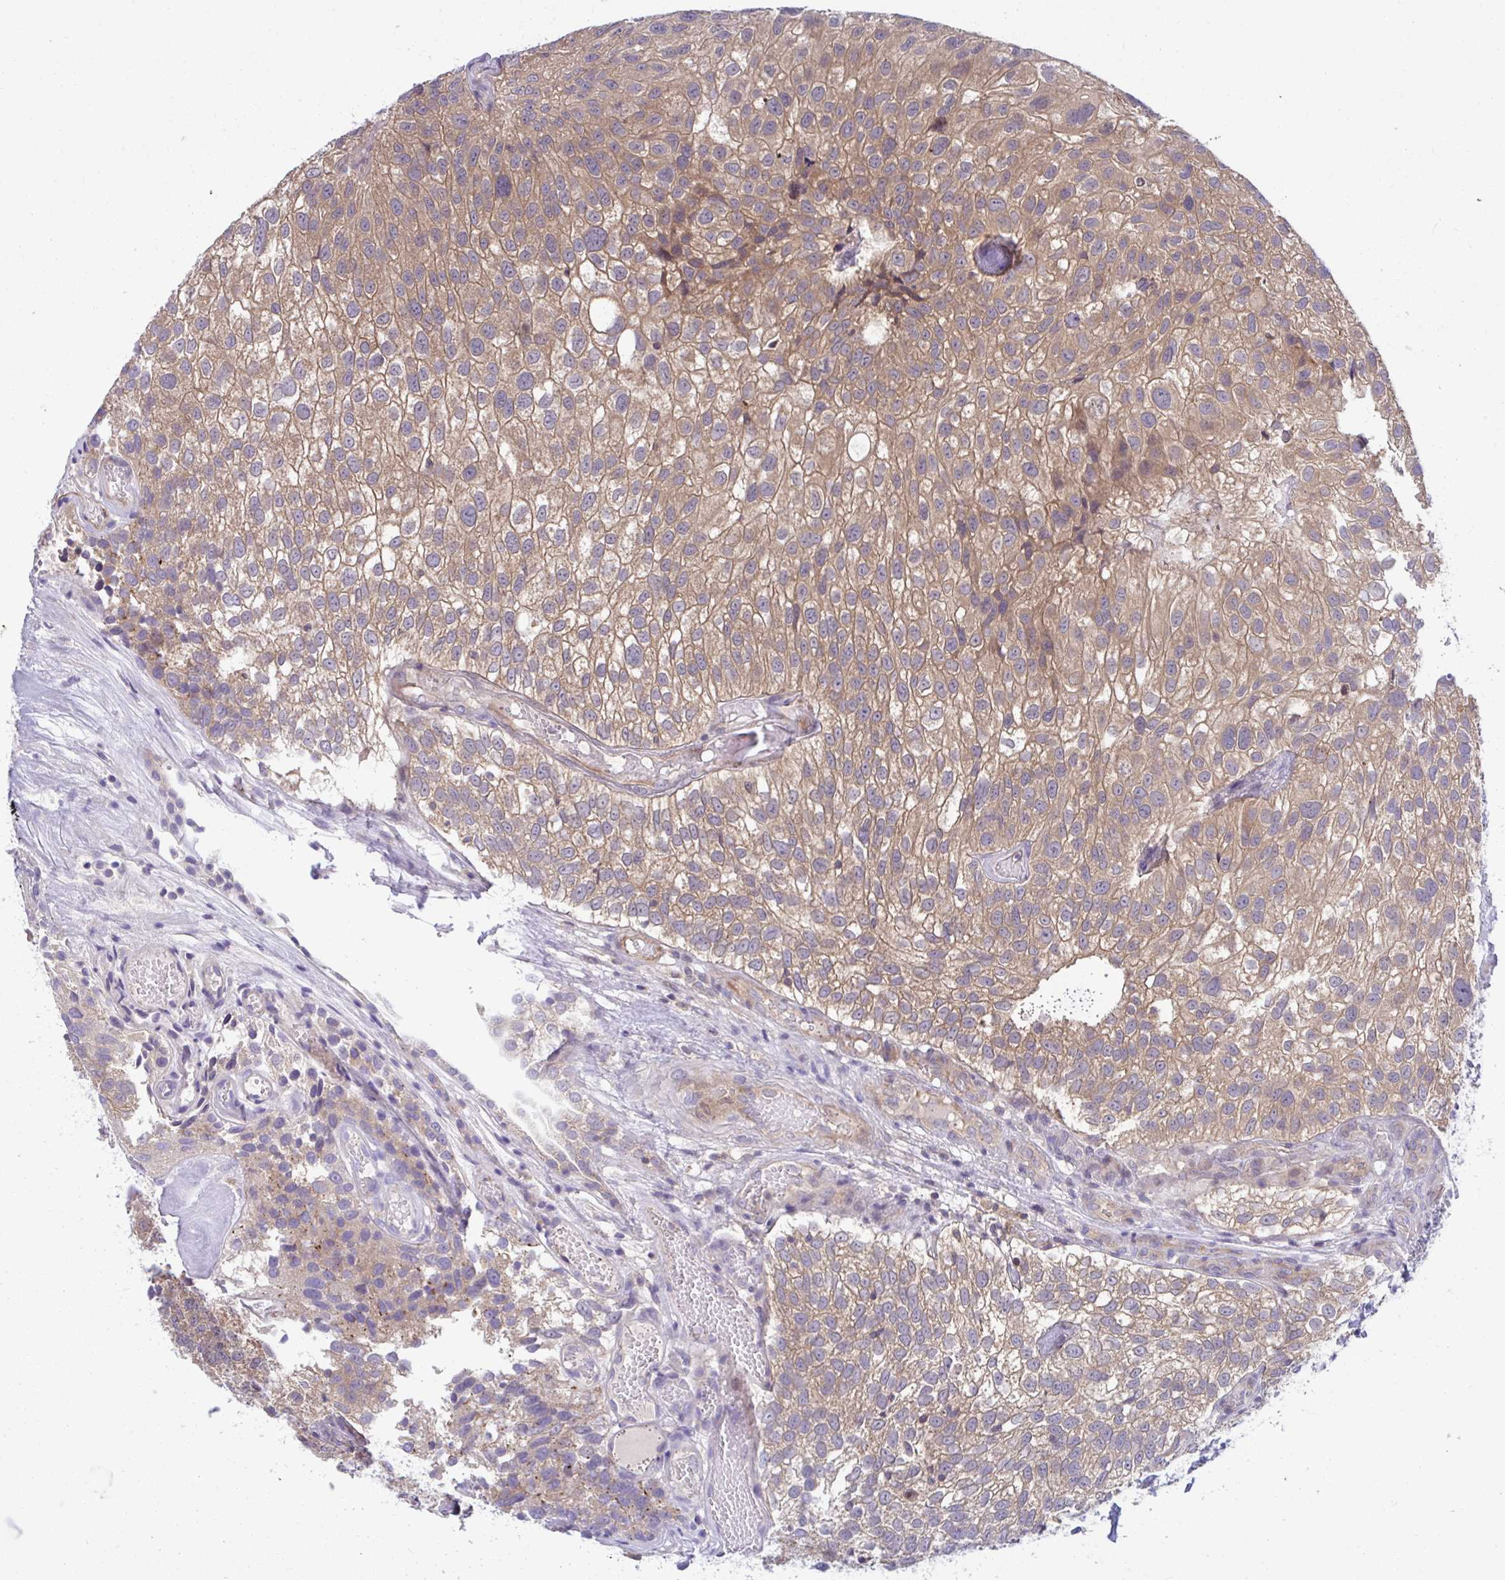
{"staining": {"intensity": "moderate", "quantity": ">75%", "location": "cytoplasmic/membranous"}, "tissue": "urothelial cancer", "cell_type": "Tumor cells", "image_type": "cancer", "snomed": [{"axis": "morphology", "description": "Urothelial carcinoma, NOS"}, {"axis": "topography", "description": "Urinary bladder"}], "caption": "Protein staining of urothelial cancer tissue reveals moderate cytoplasmic/membranous staining in about >75% of tumor cells.", "gene": "IST1", "patient": {"sex": "male", "age": 87}}